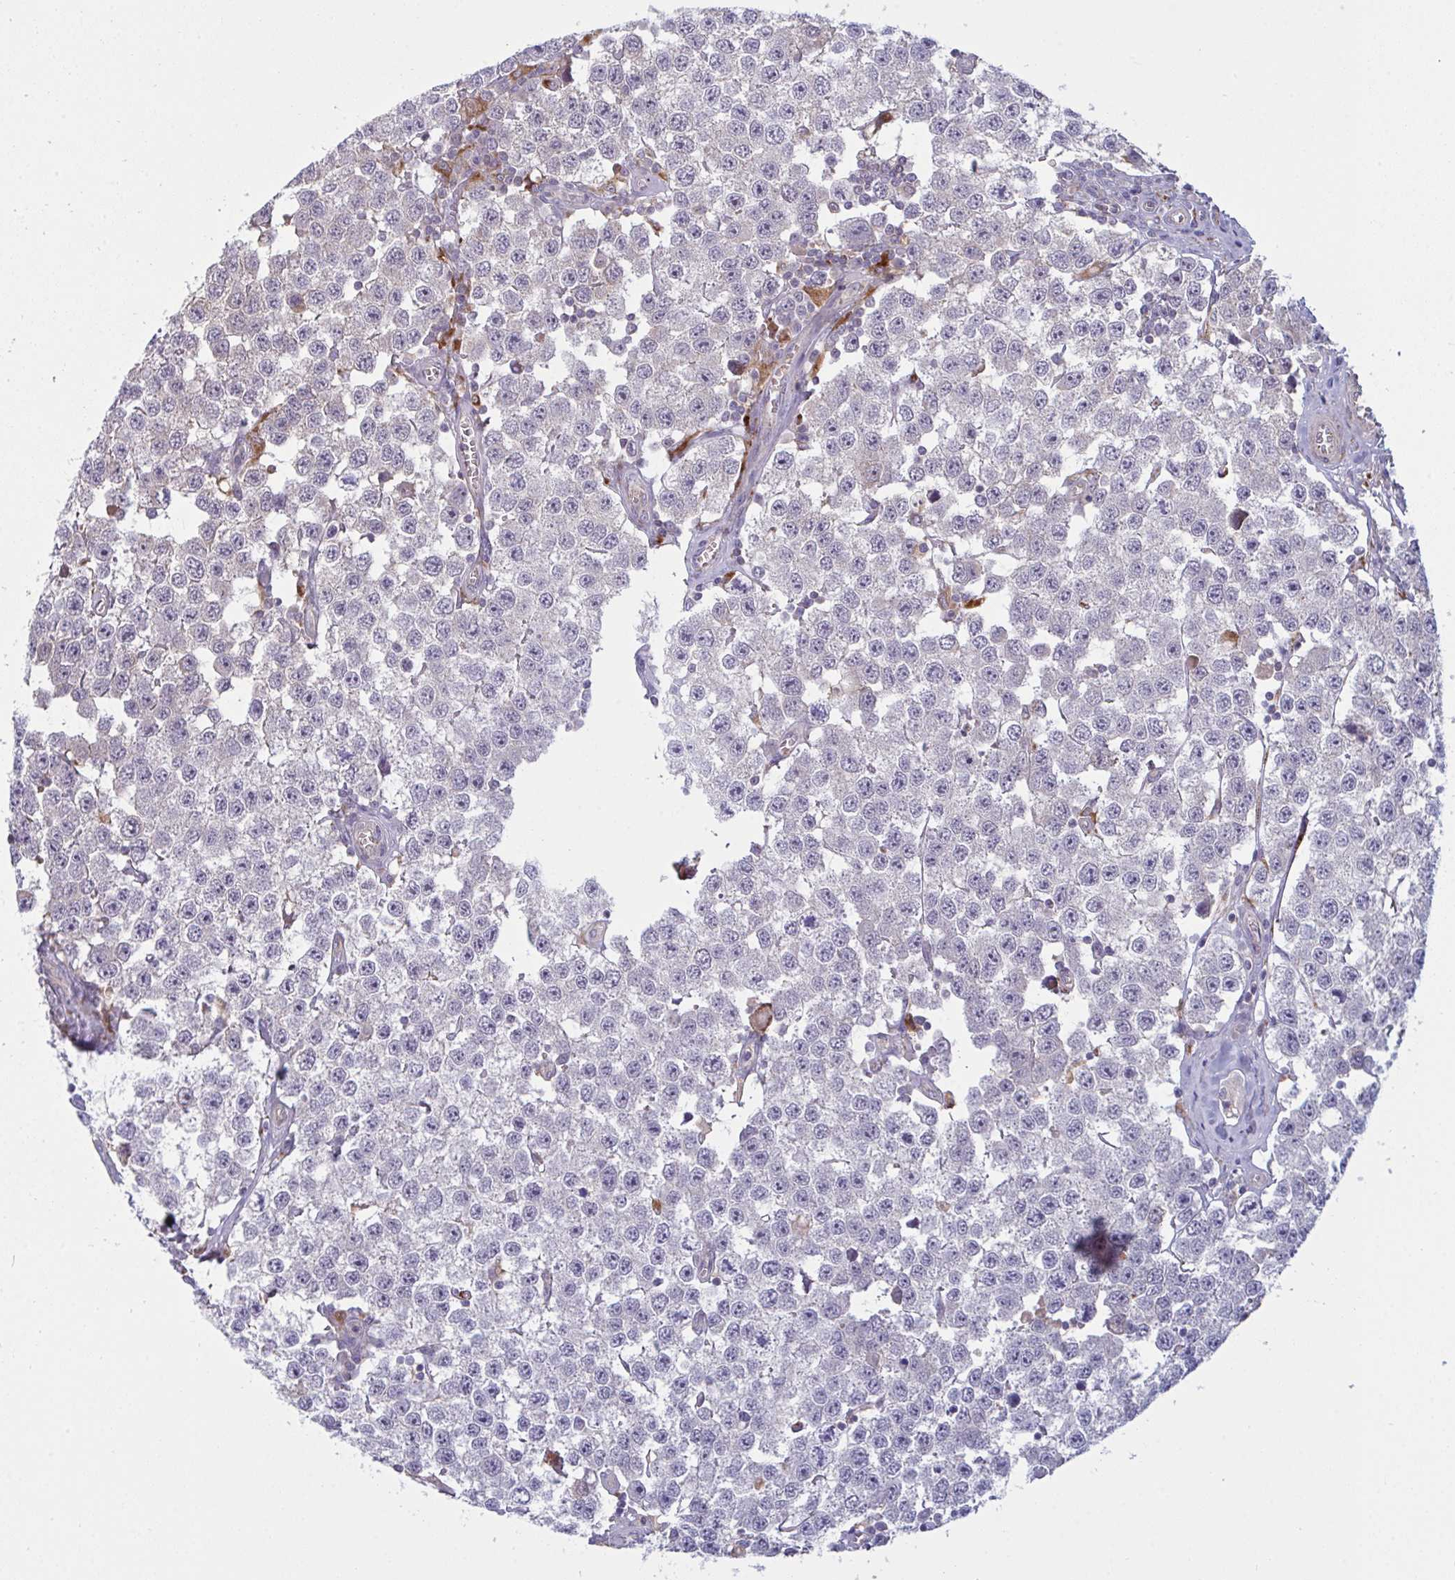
{"staining": {"intensity": "negative", "quantity": "none", "location": "none"}, "tissue": "testis cancer", "cell_type": "Tumor cells", "image_type": "cancer", "snomed": [{"axis": "morphology", "description": "Seminoma, NOS"}, {"axis": "topography", "description": "Testis"}], "caption": "High power microscopy micrograph of an immunohistochemistry histopathology image of testis cancer (seminoma), revealing no significant staining in tumor cells.", "gene": "XAF1", "patient": {"sex": "male", "age": 34}}